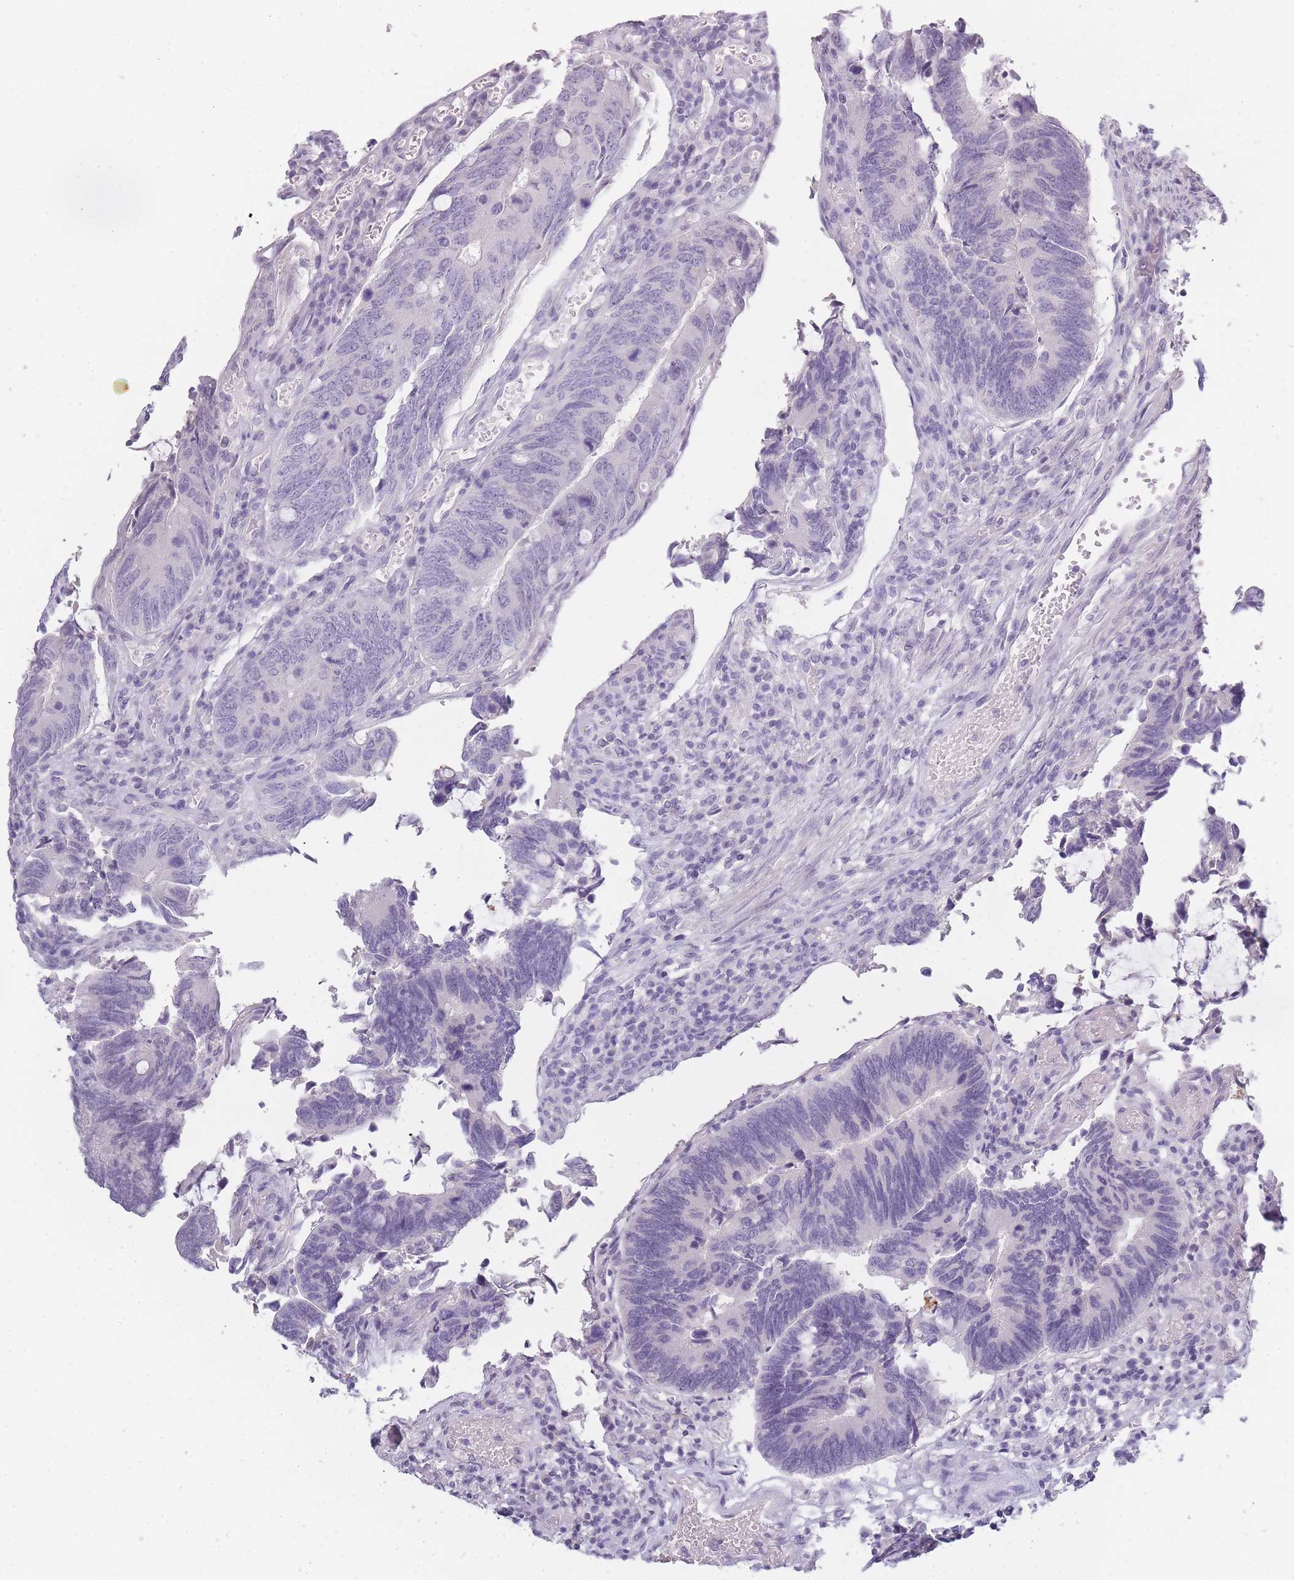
{"staining": {"intensity": "negative", "quantity": "none", "location": "none"}, "tissue": "colorectal cancer", "cell_type": "Tumor cells", "image_type": "cancer", "snomed": [{"axis": "morphology", "description": "Adenocarcinoma, NOS"}, {"axis": "topography", "description": "Colon"}], "caption": "DAB immunohistochemical staining of colorectal cancer (adenocarcinoma) demonstrates no significant staining in tumor cells. The staining was performed using DAB (3,3'-diaminobenzidine) to visualize the protein expression in brown, while the nuclei were stained in blue with hematoxylin (Magnification: 20x).", "gene": "INS", "patient": {"sex": "male", "age": 87}}